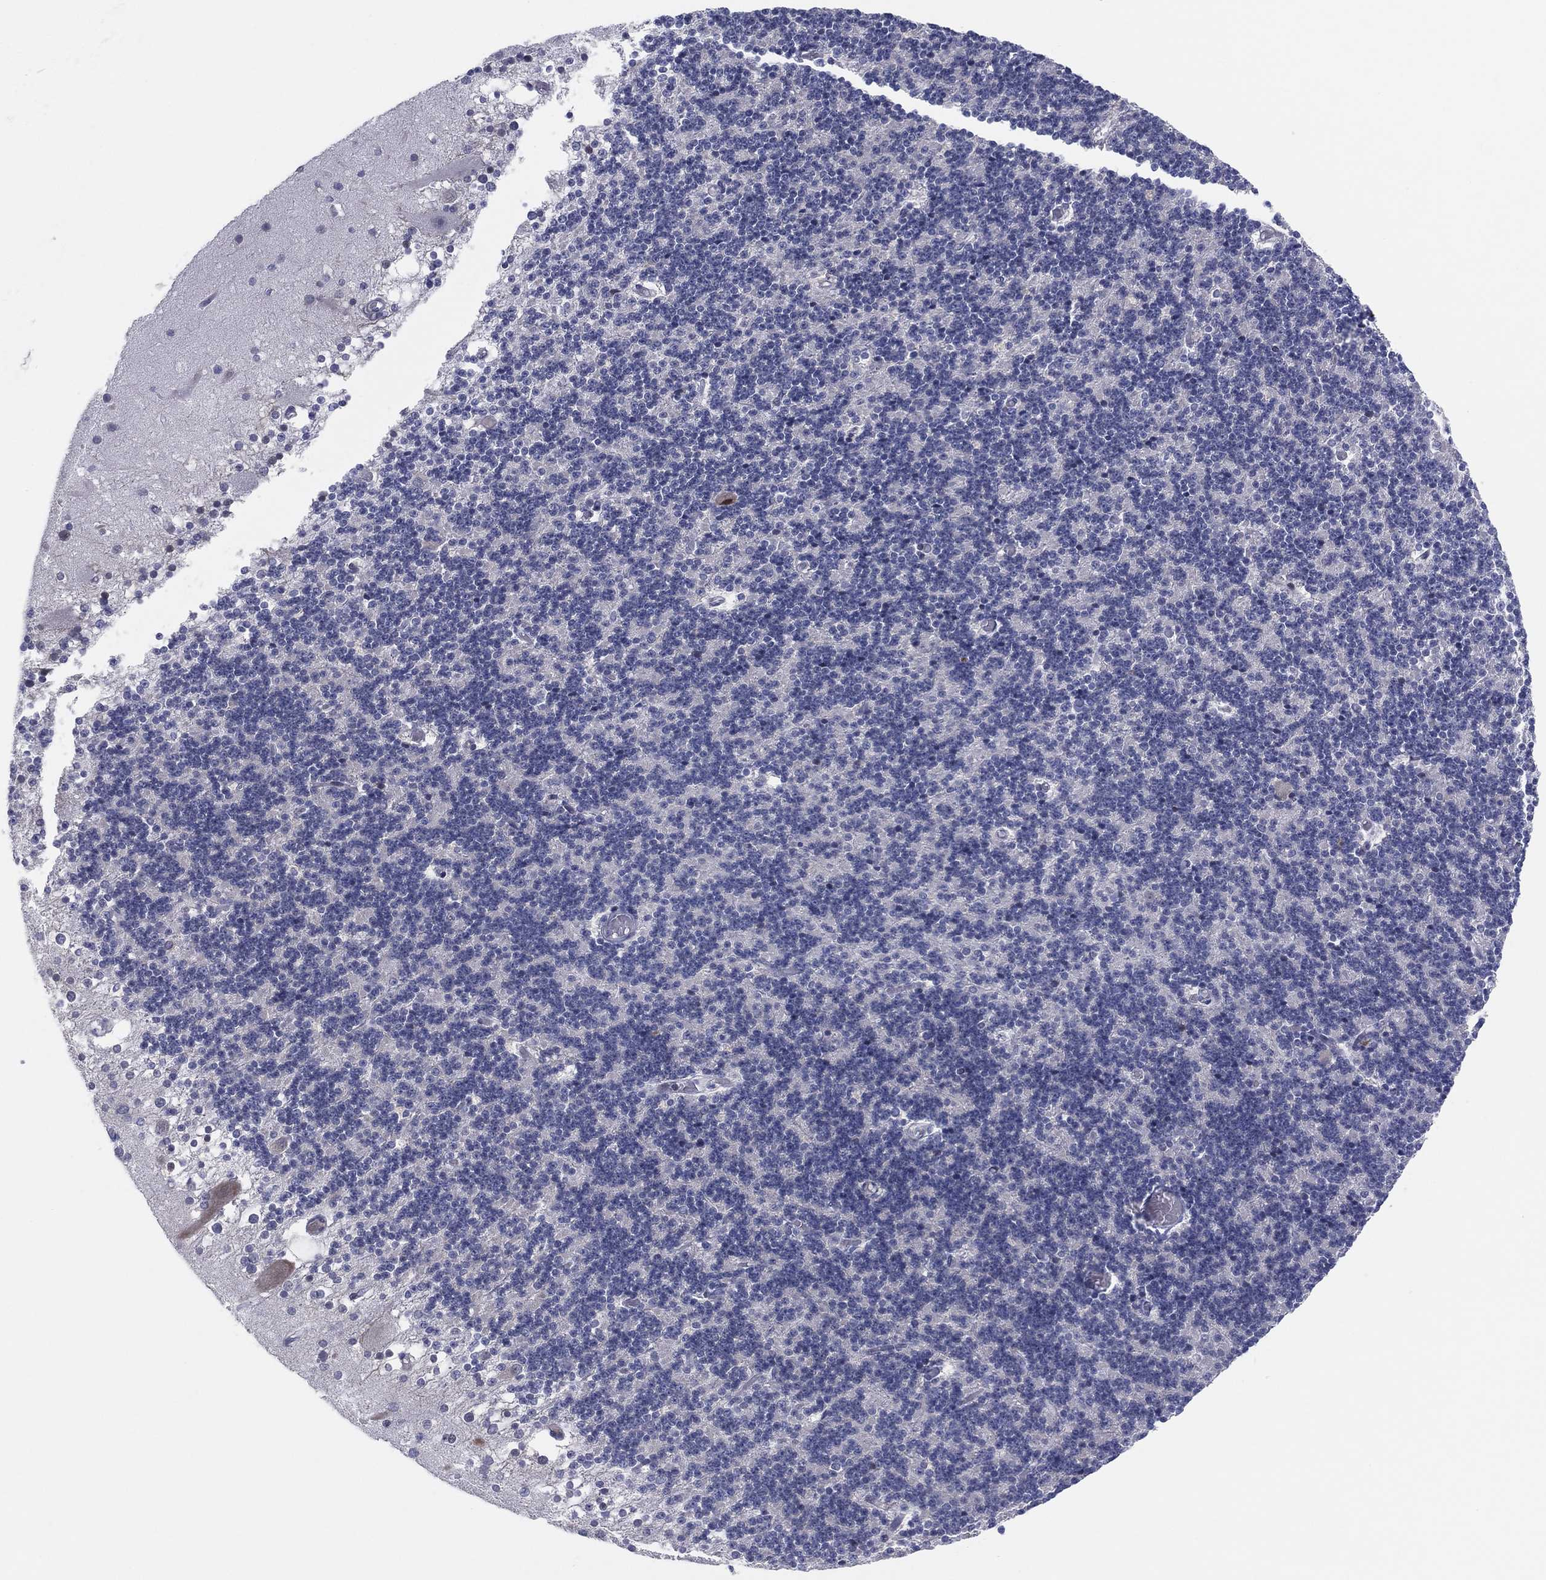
{"staining": {"intensity": "negative", "quantity": "none", "location": "none"}, "tissue": "cerebellum", "cell_type": "Cells in granular layer", "image_type": "normal", "snomed": [{"axis": "morphology", "description": "Normal tissue, NOS"}, {"axis": "topography", "description": "Cerebellum"}], "caption": "This is an IHC histopathology image of benign human cerebellum. There is no expression in cells in granular layer.", "gene": "HEATR4", "patient": {"sex": "male", "age": 70}}